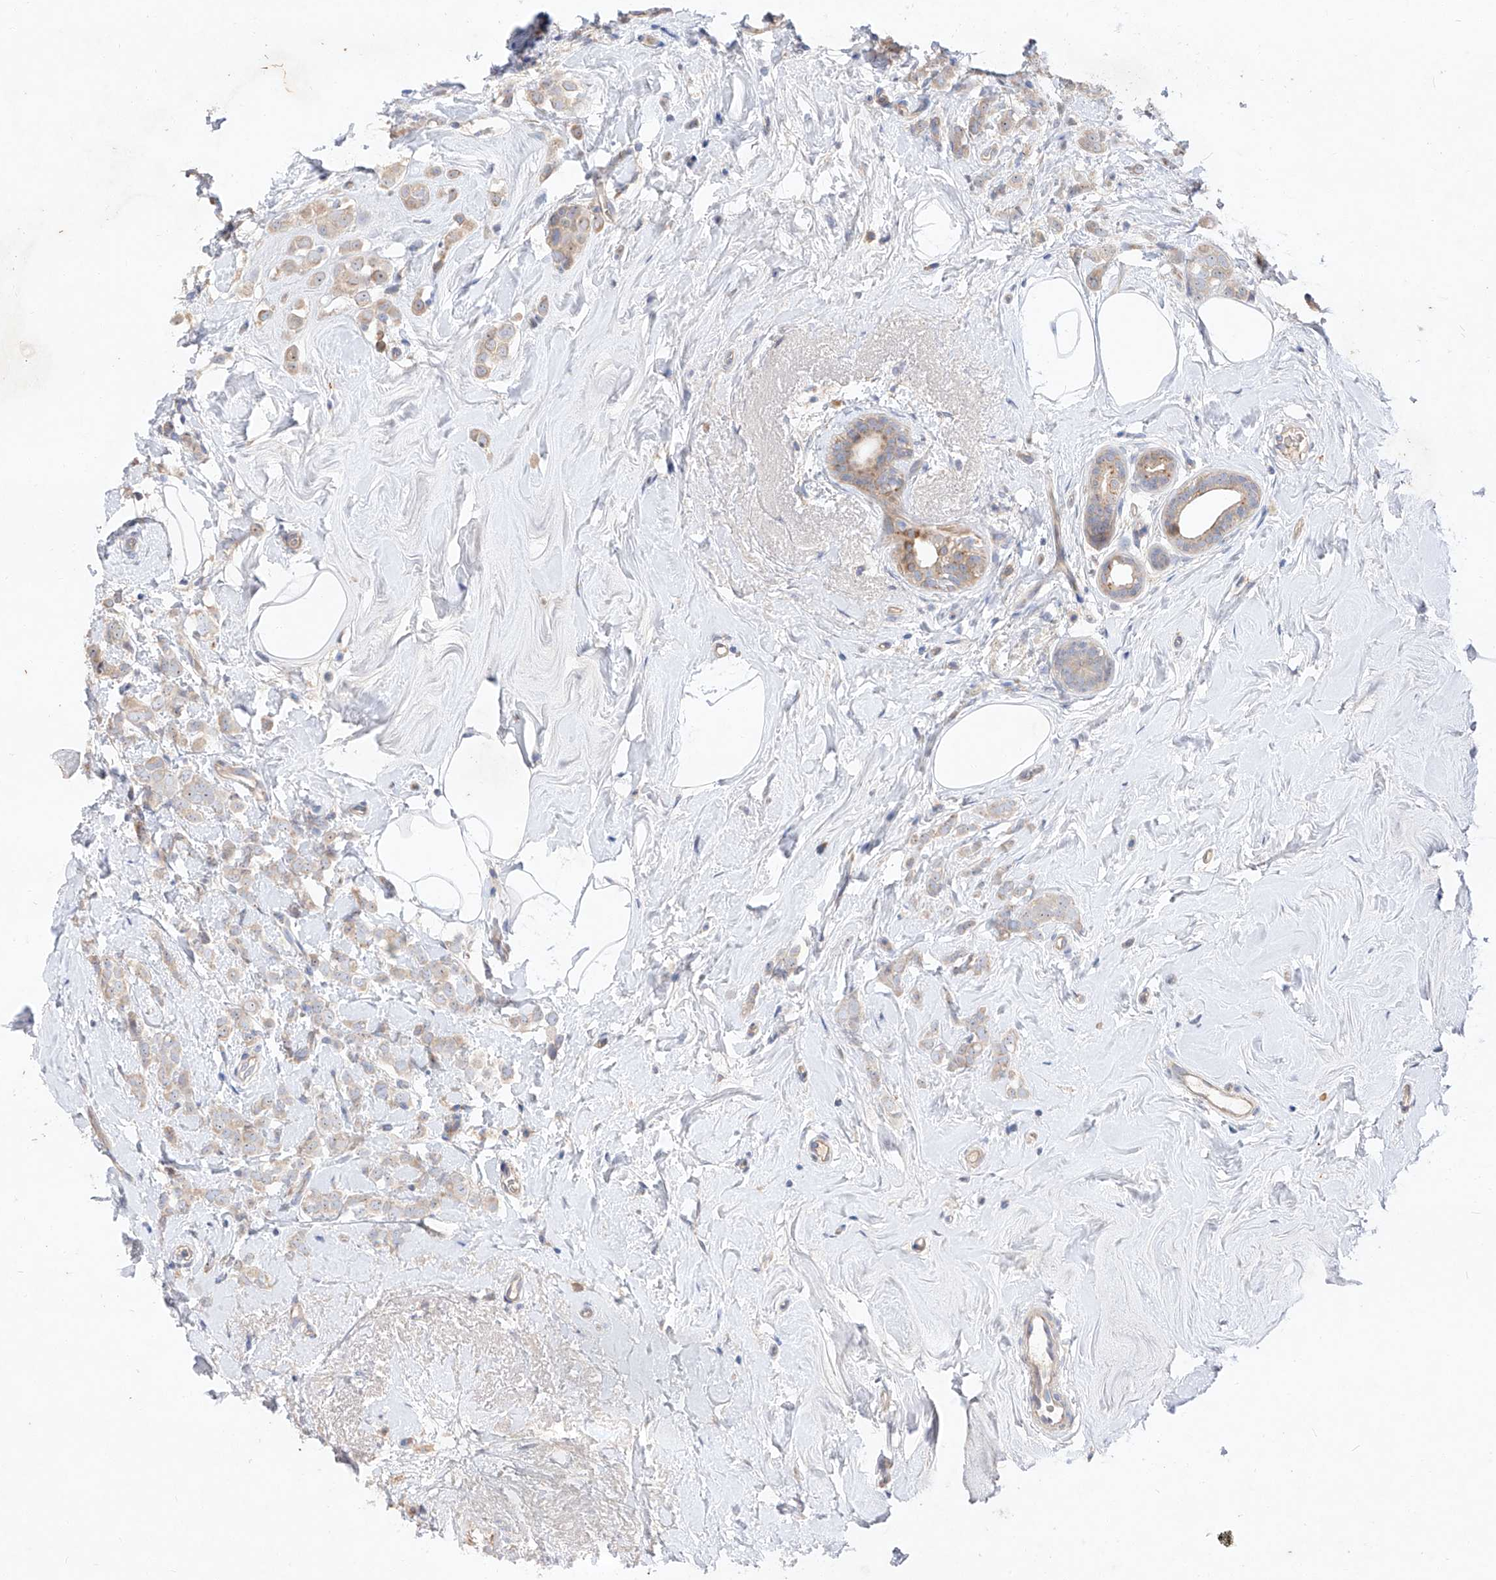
{"staining": {"intensity": "weak", "quantity": "<25%", "location": "cytoplasmic/membranous"}, "tissue": "breast cancer", "cell_type": "Tumor cells", "image_type": "cancer", "snomed": [{"axis": "morphology", "description": "Lobular carcinoma"}, {"axis": "topography", "description": "Breast"}], "caption": "Immunohistochemistry (IHC) of human breast cancer (lobular carcinoma) exhibits no expression in tumor cells.", "gene": "DIRAS3", "patient": {"sex": "female", "age": 47}}